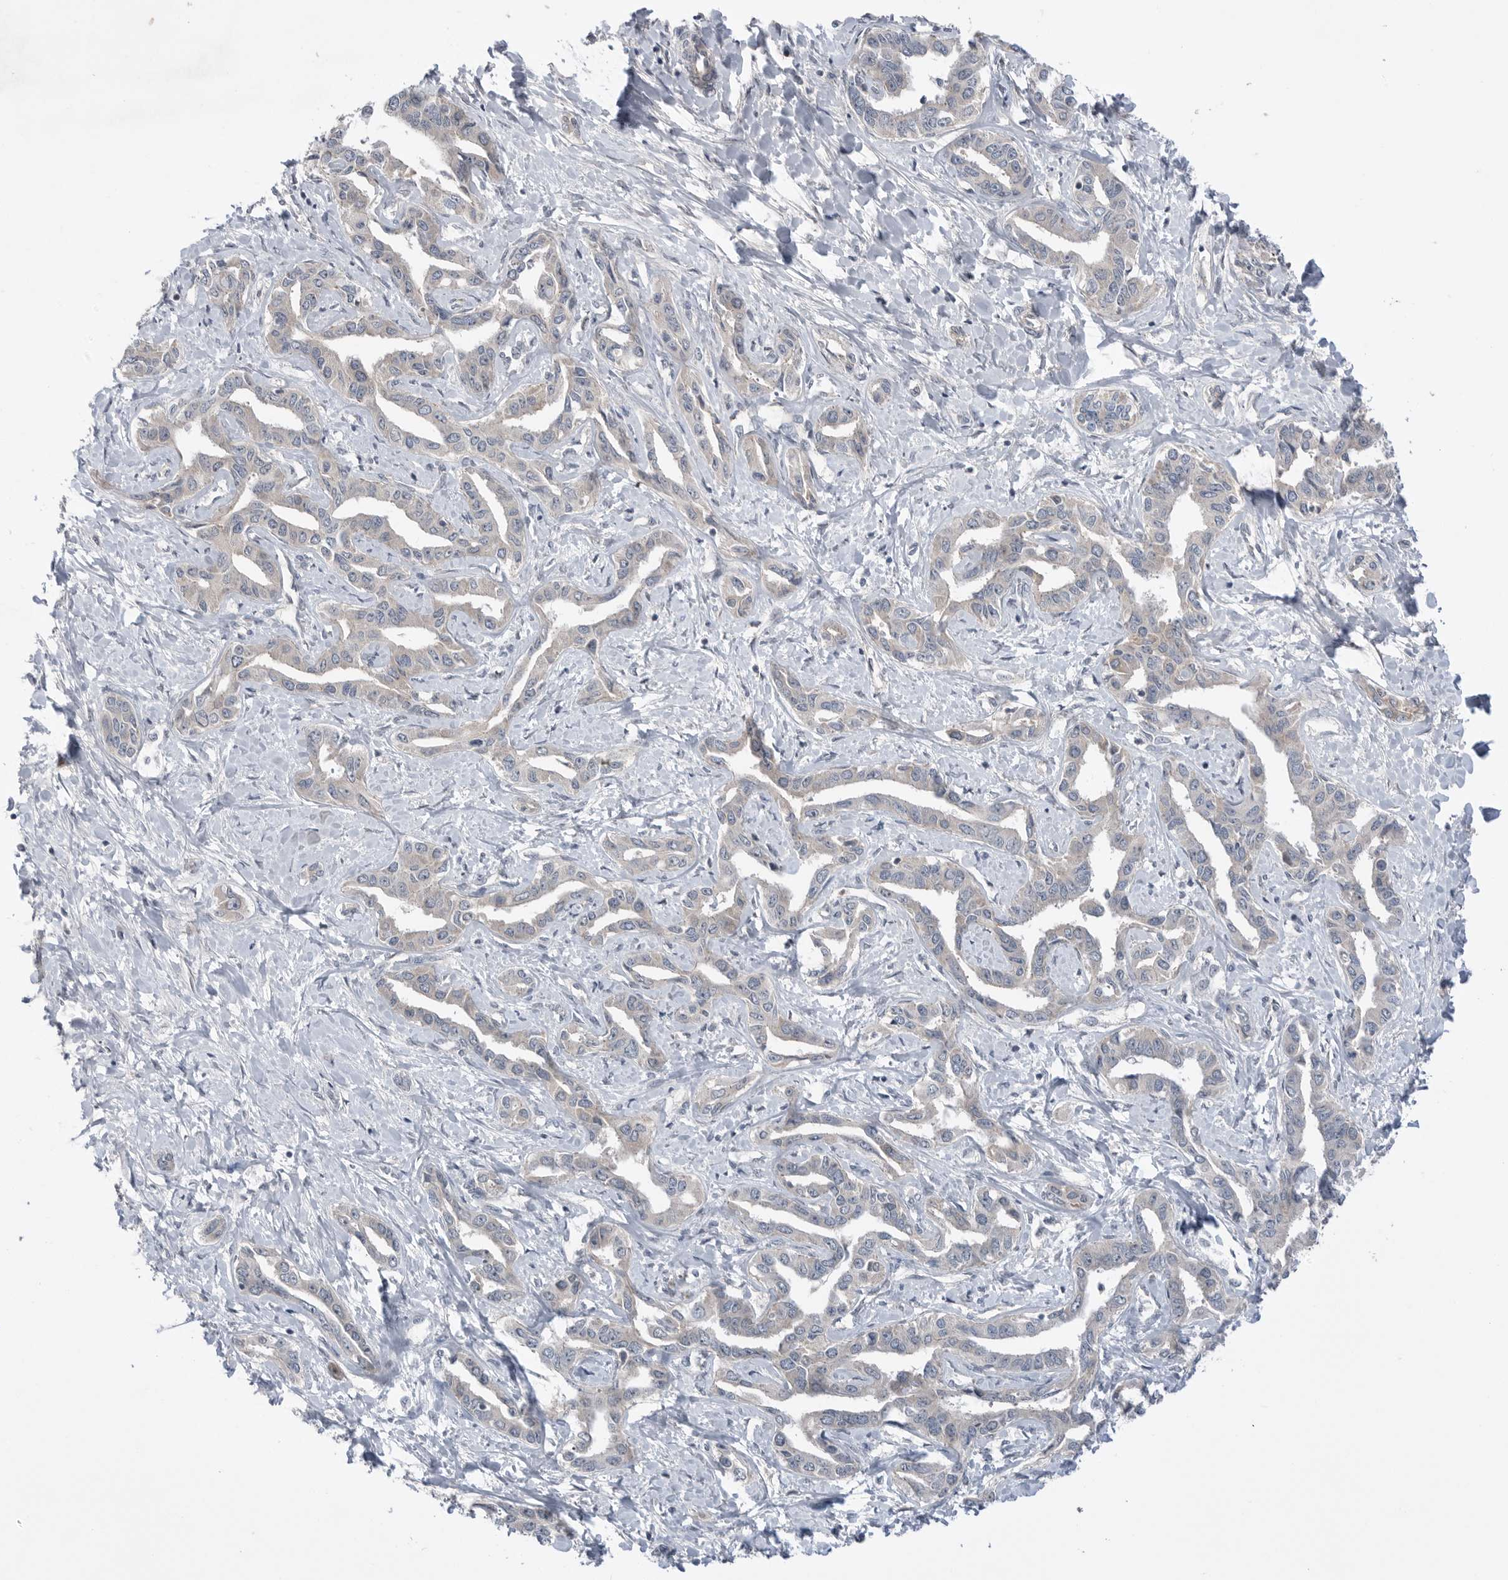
{"staining": {"intensity": "negative", "quantity": "none", "location": "none"}, "tissue": "liver cancer", "cell_type": "Tumor cells", "image_type": "cancer", "snomed": [{"axis": "morphology", "description": "Cholangiocarcinoma"}, {"axis": "topography", "description": "Liver"}], "caption": "Immunohistochemistry (IHC) of liver cancer displays no positivity in tumor cells.", "gene": "NTAQ1", "patient": {"sex": "male", "age": 59}}